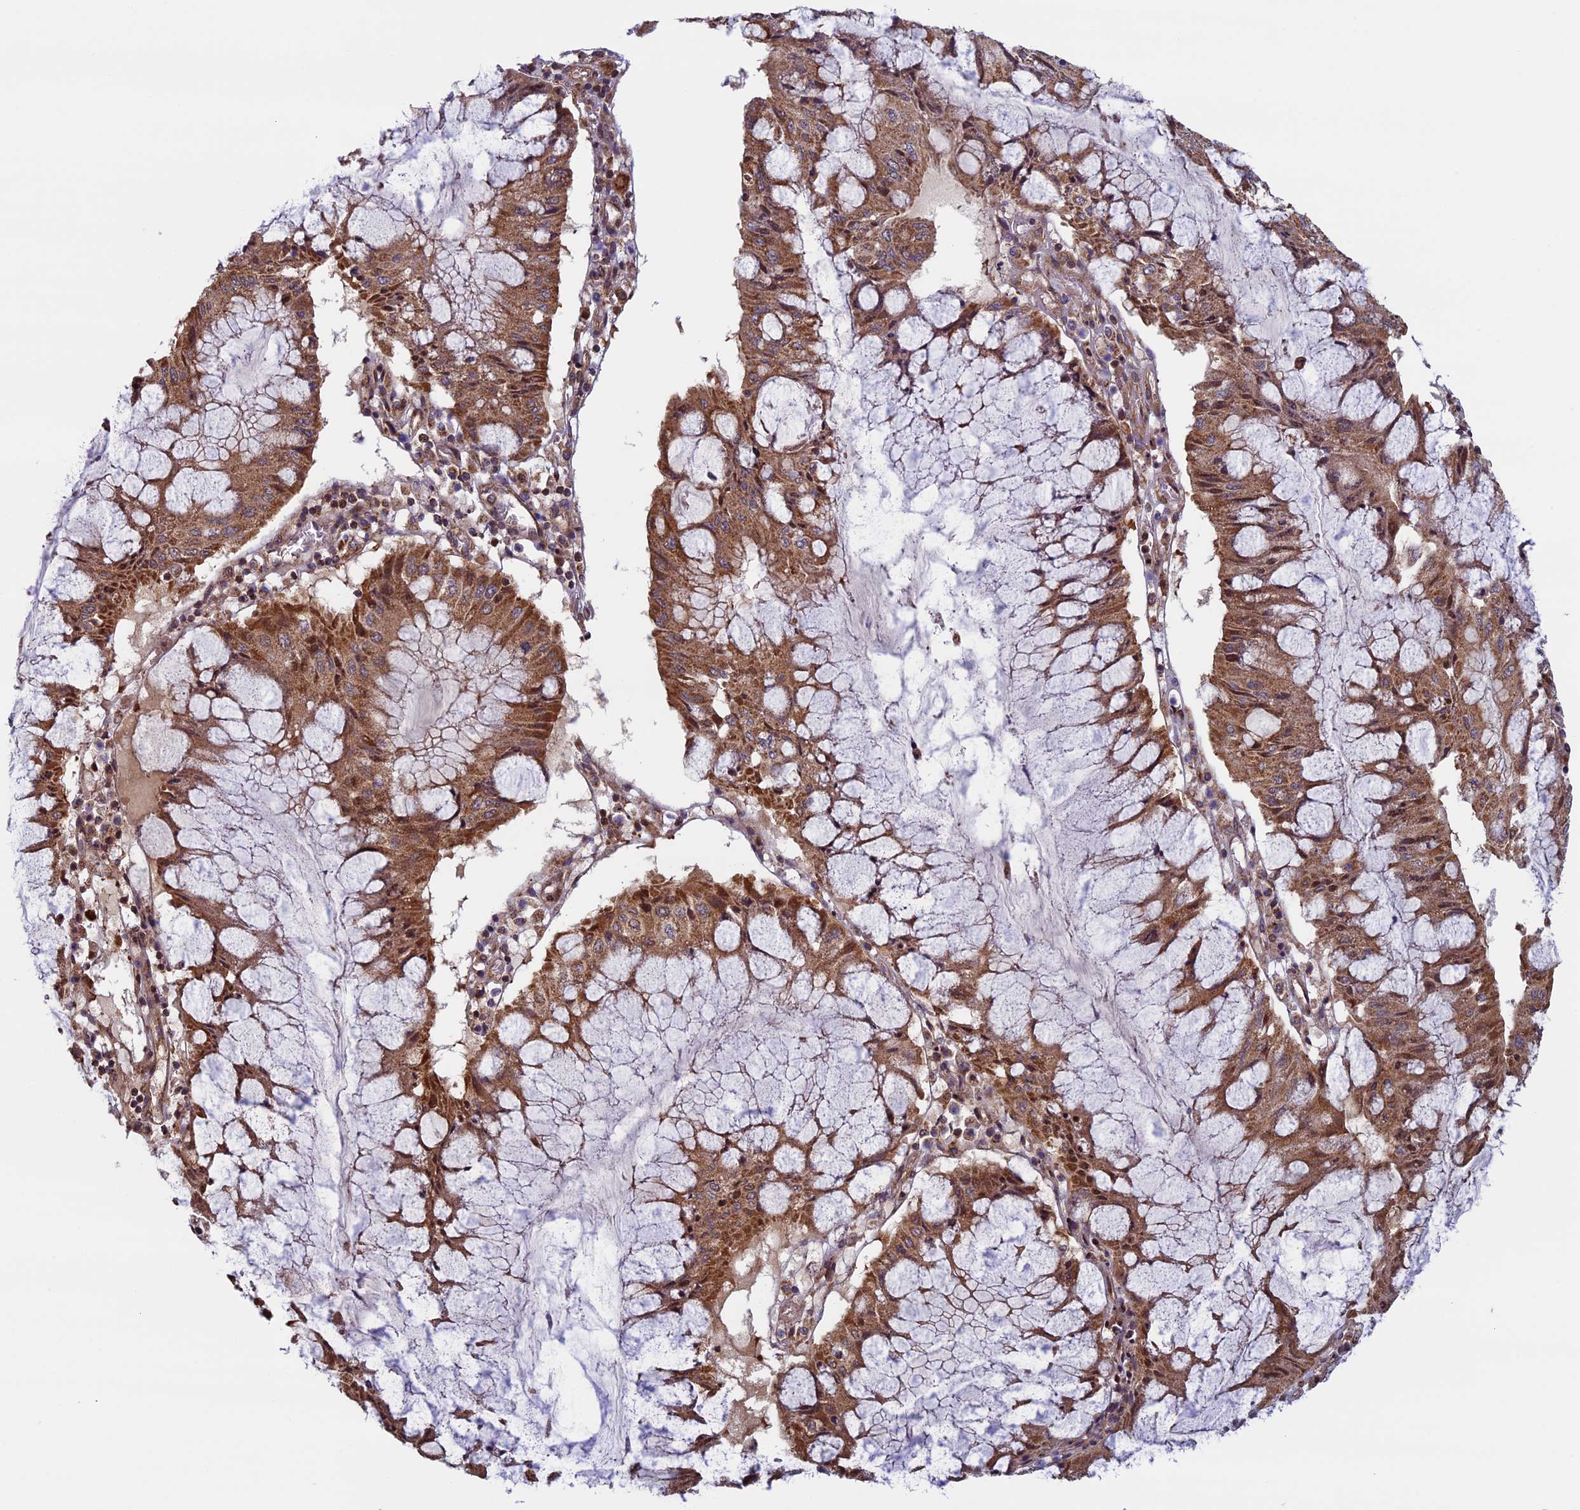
{"staining": {"intensity": "moderate", "quantity": ">75%", "location": "cytoplasmic/membranous"}, "tissue": "pancreatic cancer", "cell_type": "Tumor cells", "image_type": "cancer", "snomed": [{"axis": "morphology", "description": "Adenocarcinoma, NOS"}, {"axis": "topography", "description": "Pancreas"}], "caption": "Human pancreatic cancer stained with a protein marker displays moderate staining in tumor cells.", "gene": "CCDC8", "patient": {"sex": "female", "age": 50}}